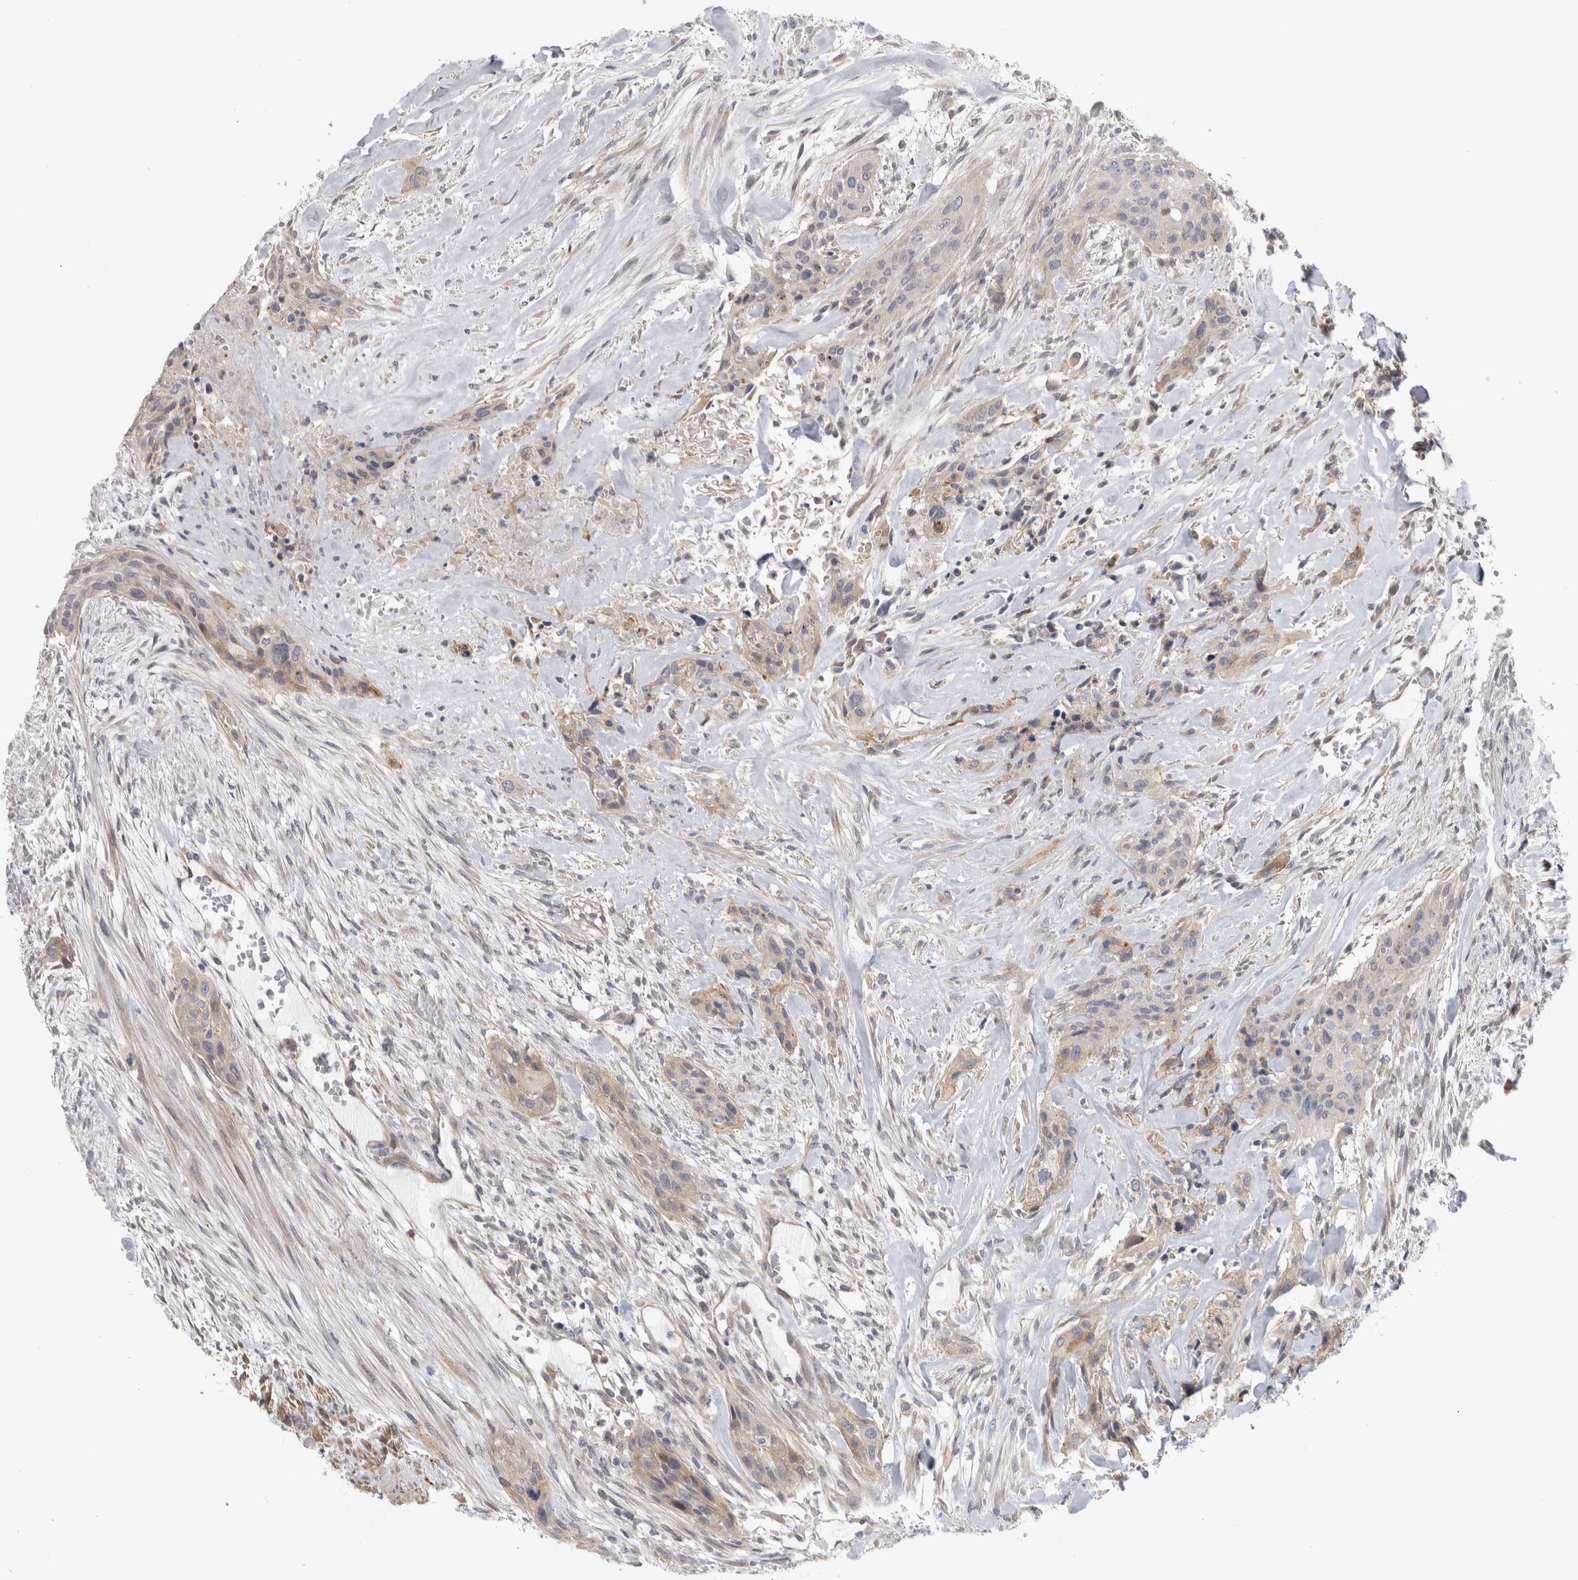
{"staining": {"intensity": "weak", "quantity": "<25%", "location": "cytoplasmic/membranous"}, "tissue": "urothelial cancer", "cell_type": "Tumor cells", "image_type": "cancer", "snomed": [{"axis": "morphology", "description": "Urothelial carcinoma, High grade"}, {"axis": "topography", "description": "Urinary bladder"}], "caption": "Protein analysis of urothelial cancer reveals no significant positivity in tumor cells. The staining was performed using DAB (3,3'-diaminobenzidine) to visualize the protein expression in brown, while the nuclei were stained in blue with hematoxylin (Magnification: 20x).", "gene": "ZNF804B", "patient": {"sex": "male", "age": 35}}